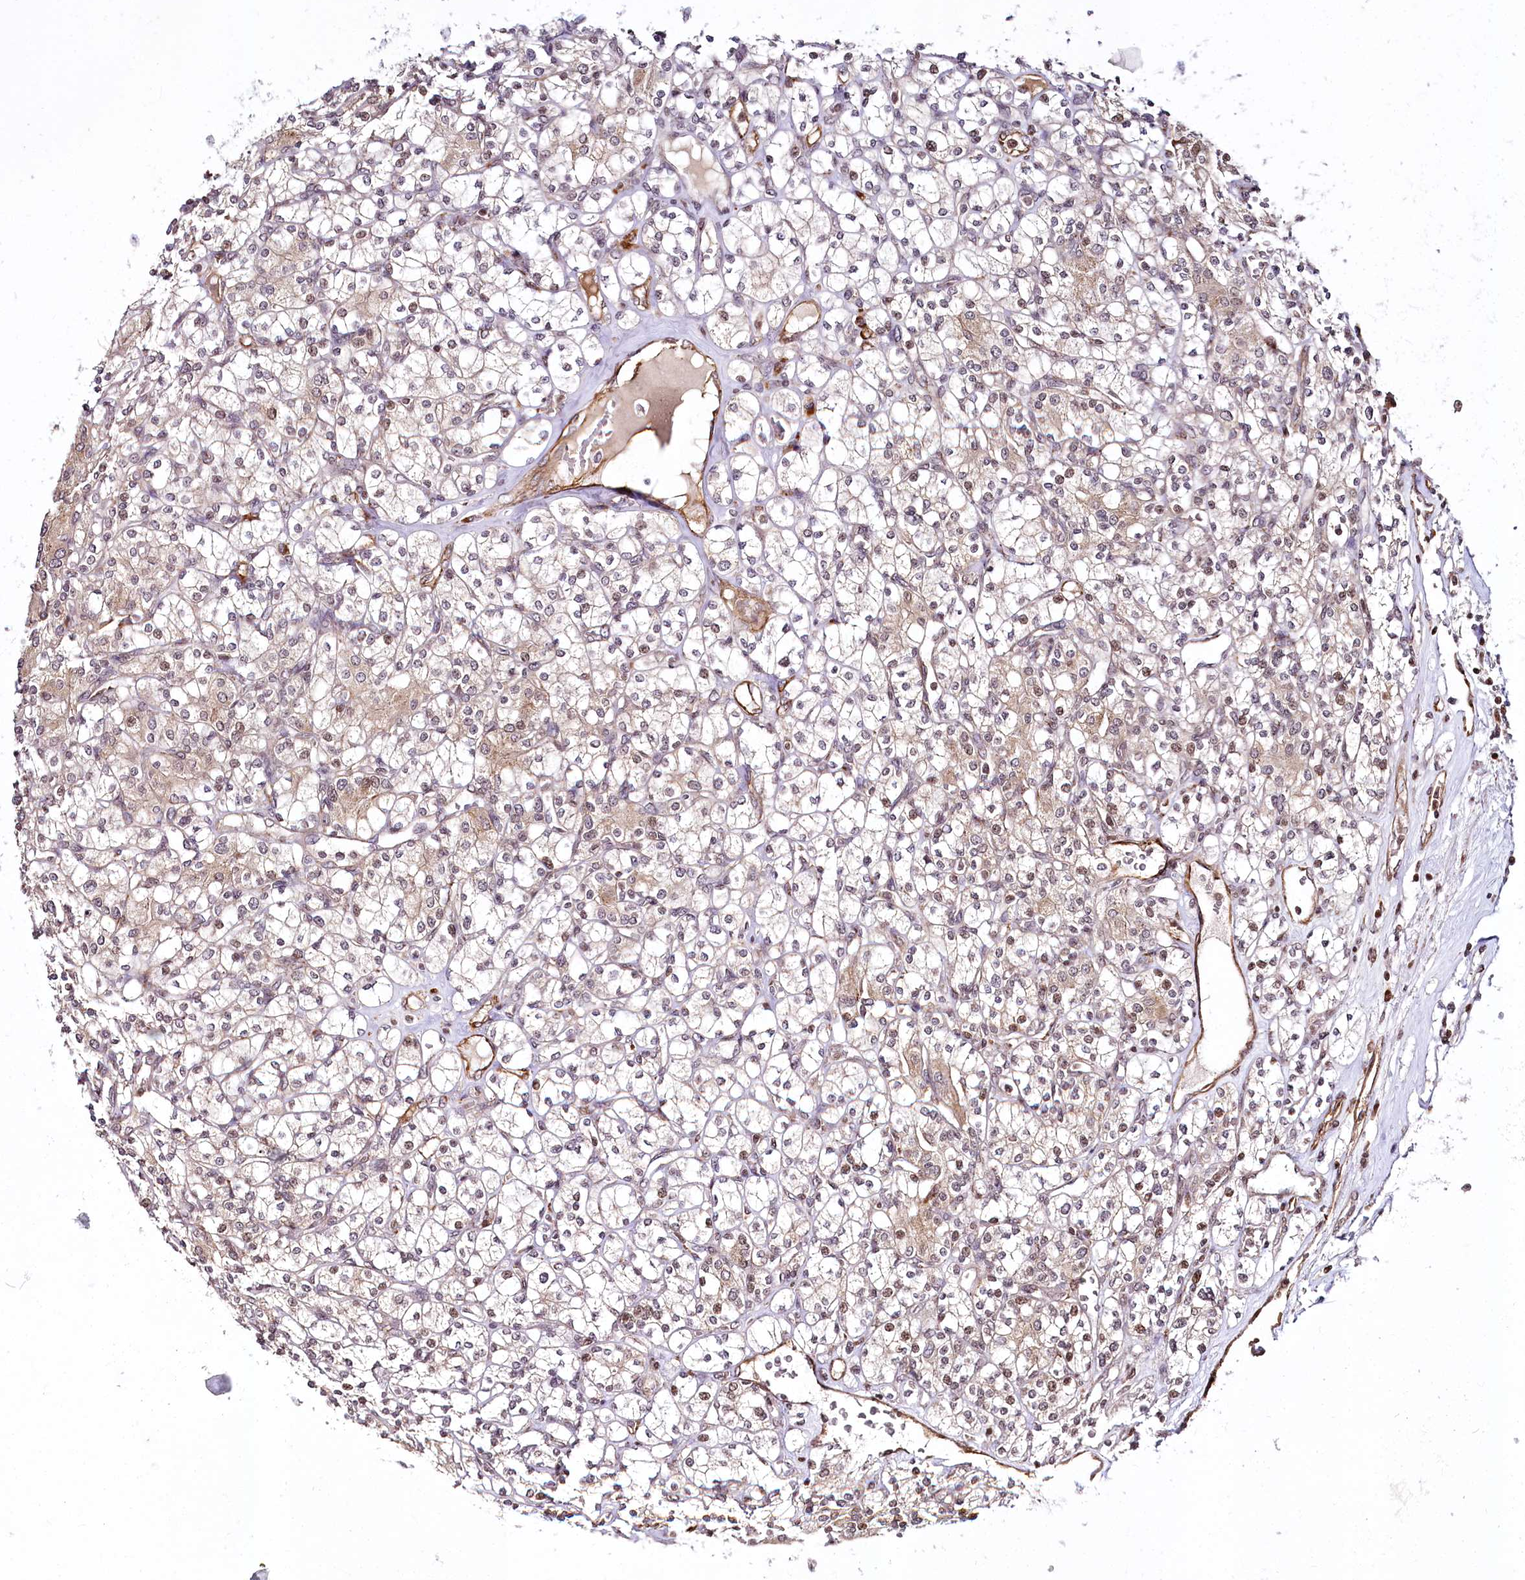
{"staining": {"intensity": "weak", "quantity": "<25%", "location": "cytoplasmic/membranous,nuclear"}, "tissue": "renal cancer", "cell_type": "Tumor cells", "image_type": "cancer", "snomed": [{"axis": "morphology", "description": "Adenocarcinoma, NOS"}, {"axis": "topography", "description": "Kidney"}], "caption": "Histopathology image shows no protein positivity in tumor cells of renal cancer tissue.", "gene": "HOXC8", "patient": {"sex": "male", "age": 77}}